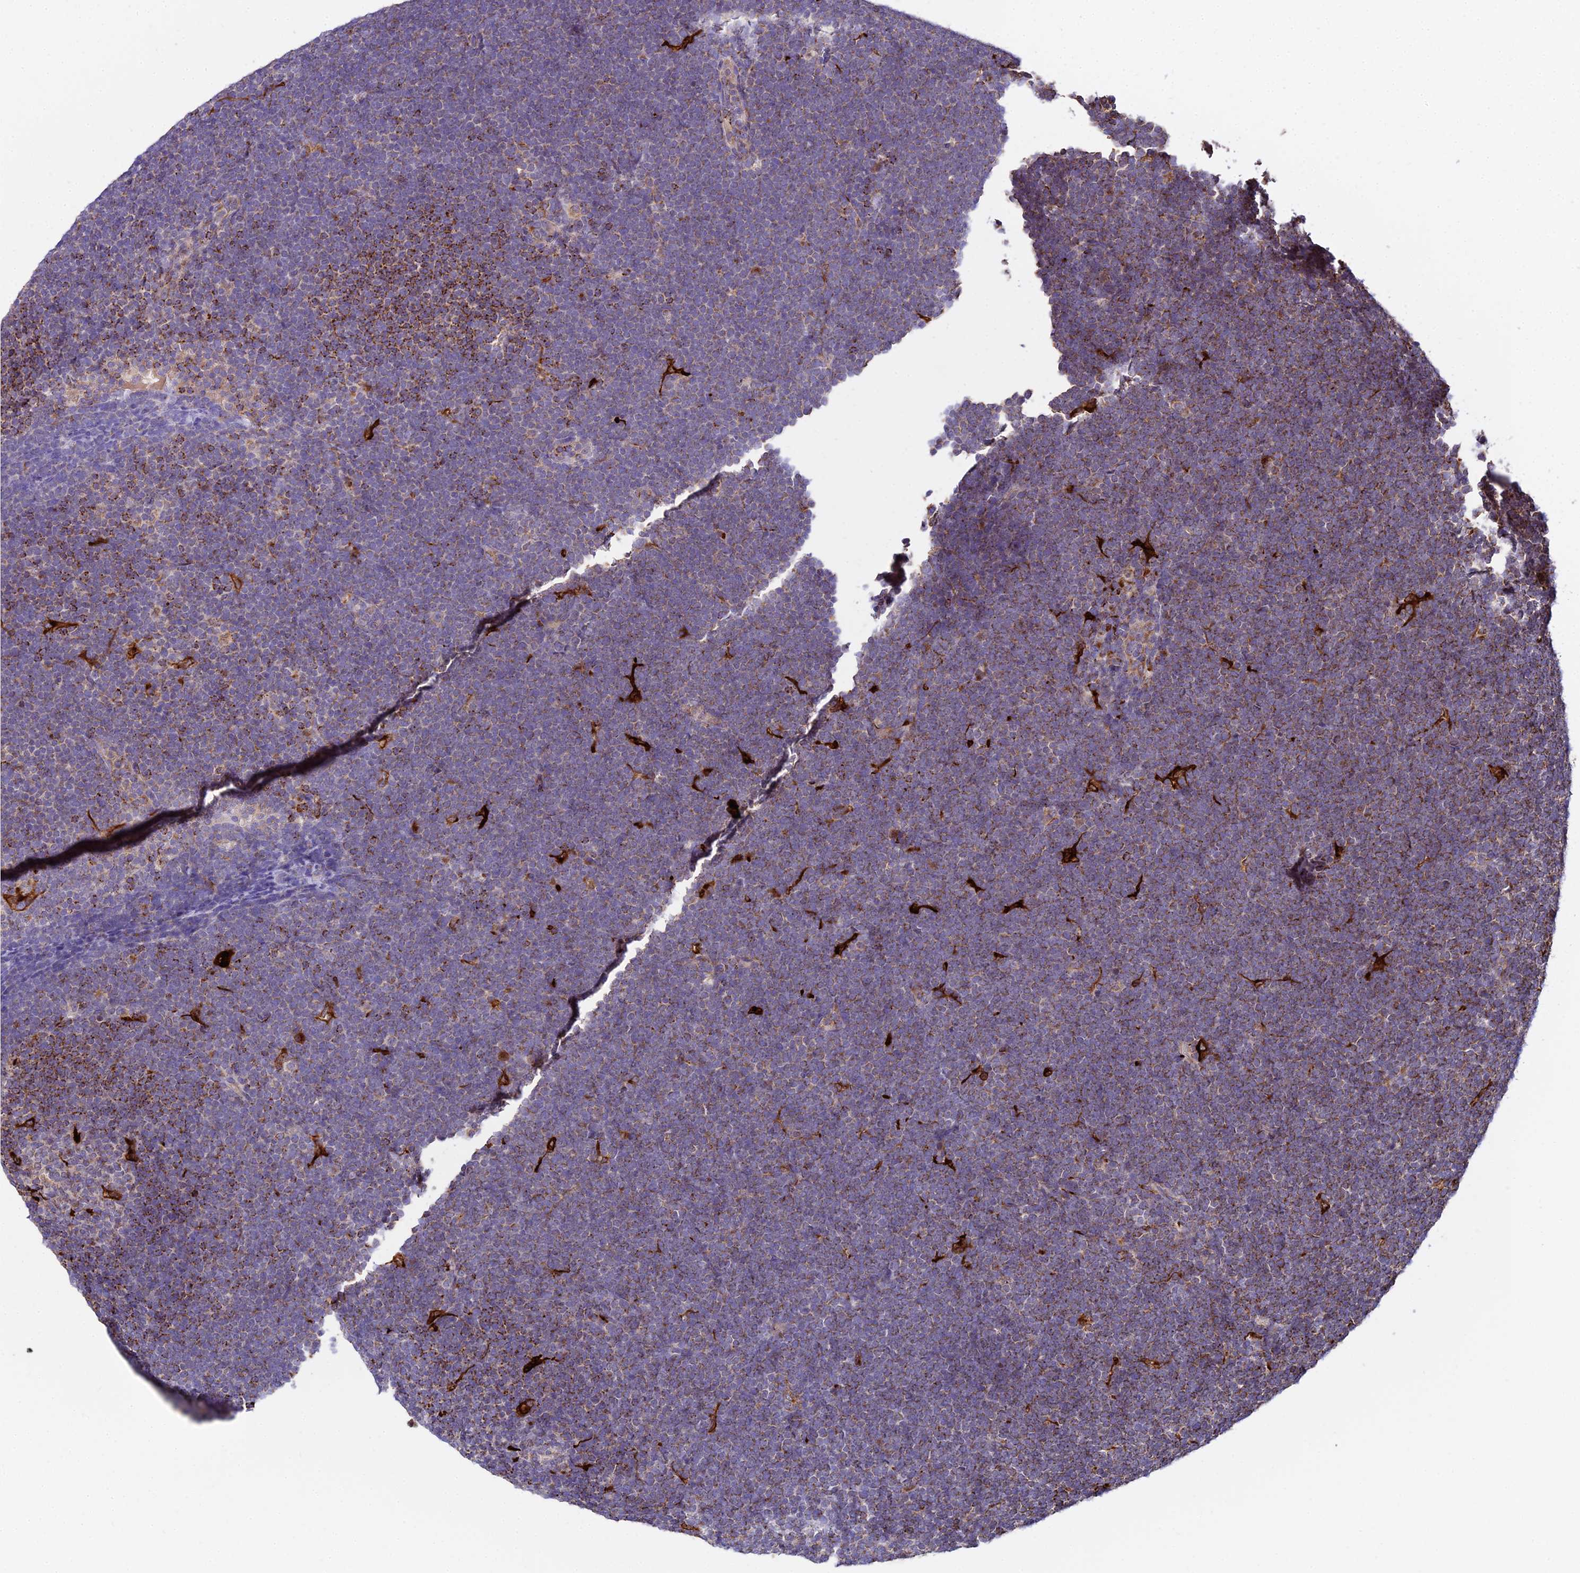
{"staining": {"intensity": "moderate", "quantity": "<25%", "location": "cytoplasmic/membranous"}, "tissue": "lymphoma", "cell_type": "Tumor cells", "image_type": "cancer", "snomed": [{"axis": "morphology", "description": "Malignant lymphoma, non-Hodgkin's type, High grade"}, {"axis": "topography", "description": "Lymph node"}], "caption": "The photomicrograph demonstrates staining of high-grade malignant lymphoma, non-Hodgkin's type, revealing moderate cytoplasmic/membranous protein staining (brown color) within tumor cells.", "gene": "PEX19", "patient": {"sex": "male", "age": 13}}